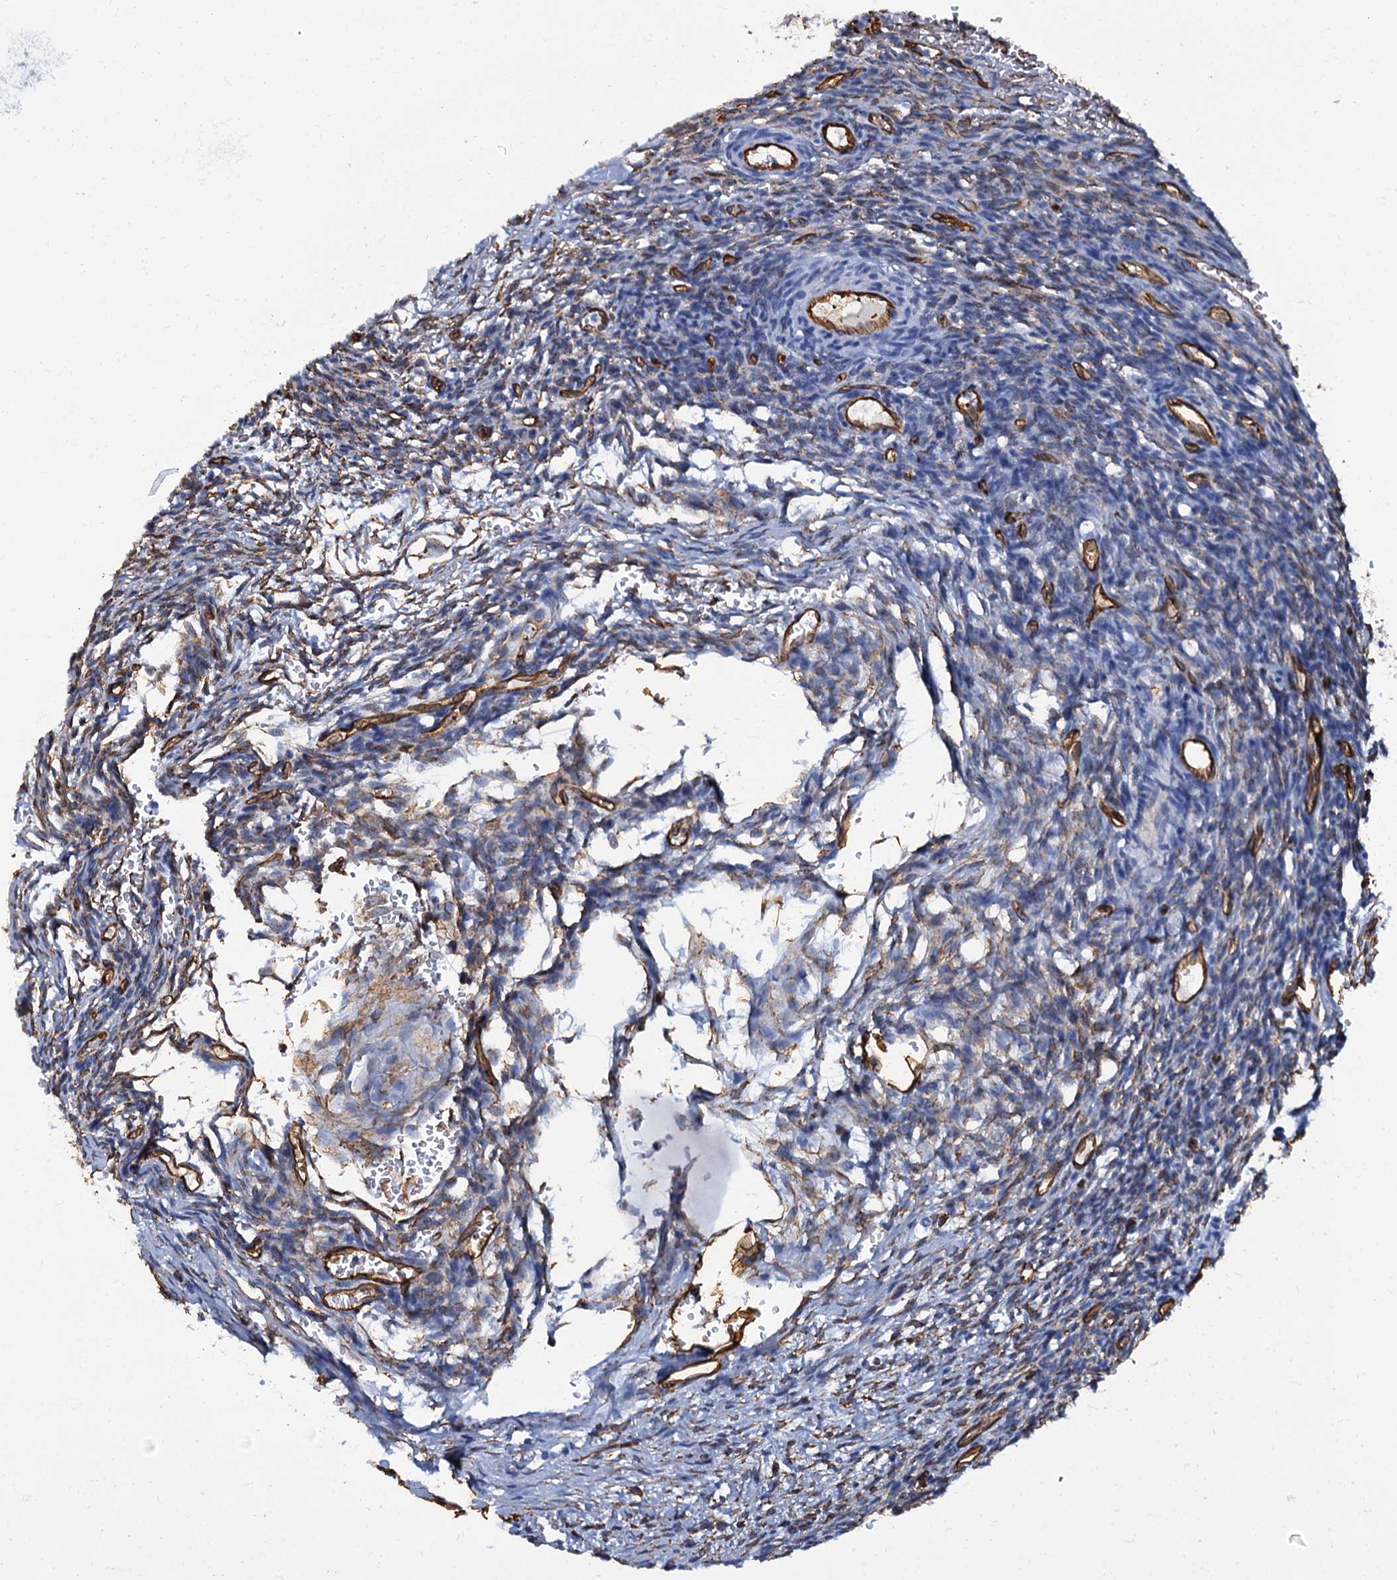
{"staining": {"intensity": "moderate", "quantity": "25%-75%", "location": "cytoplasmic/membranous"}, "tissue": "ovary", "cell_type": "Ovarian stroma cells", "image_type": "normal", "snomed": [{"axis": "morphology", "description": "Normal tissue, NOS"}, {"axis": "topography", "description": "Ovary"}], "caption": "Approximately 25%-75% of ovarian stroma cells in unremarkable human ovary exhibit moderate cytoplasmic/membranous protein expression as visualized by brown immunohistochemical staining.", "gene": "CAVIN2", "patient": {"sex": "female", "age": 39}}